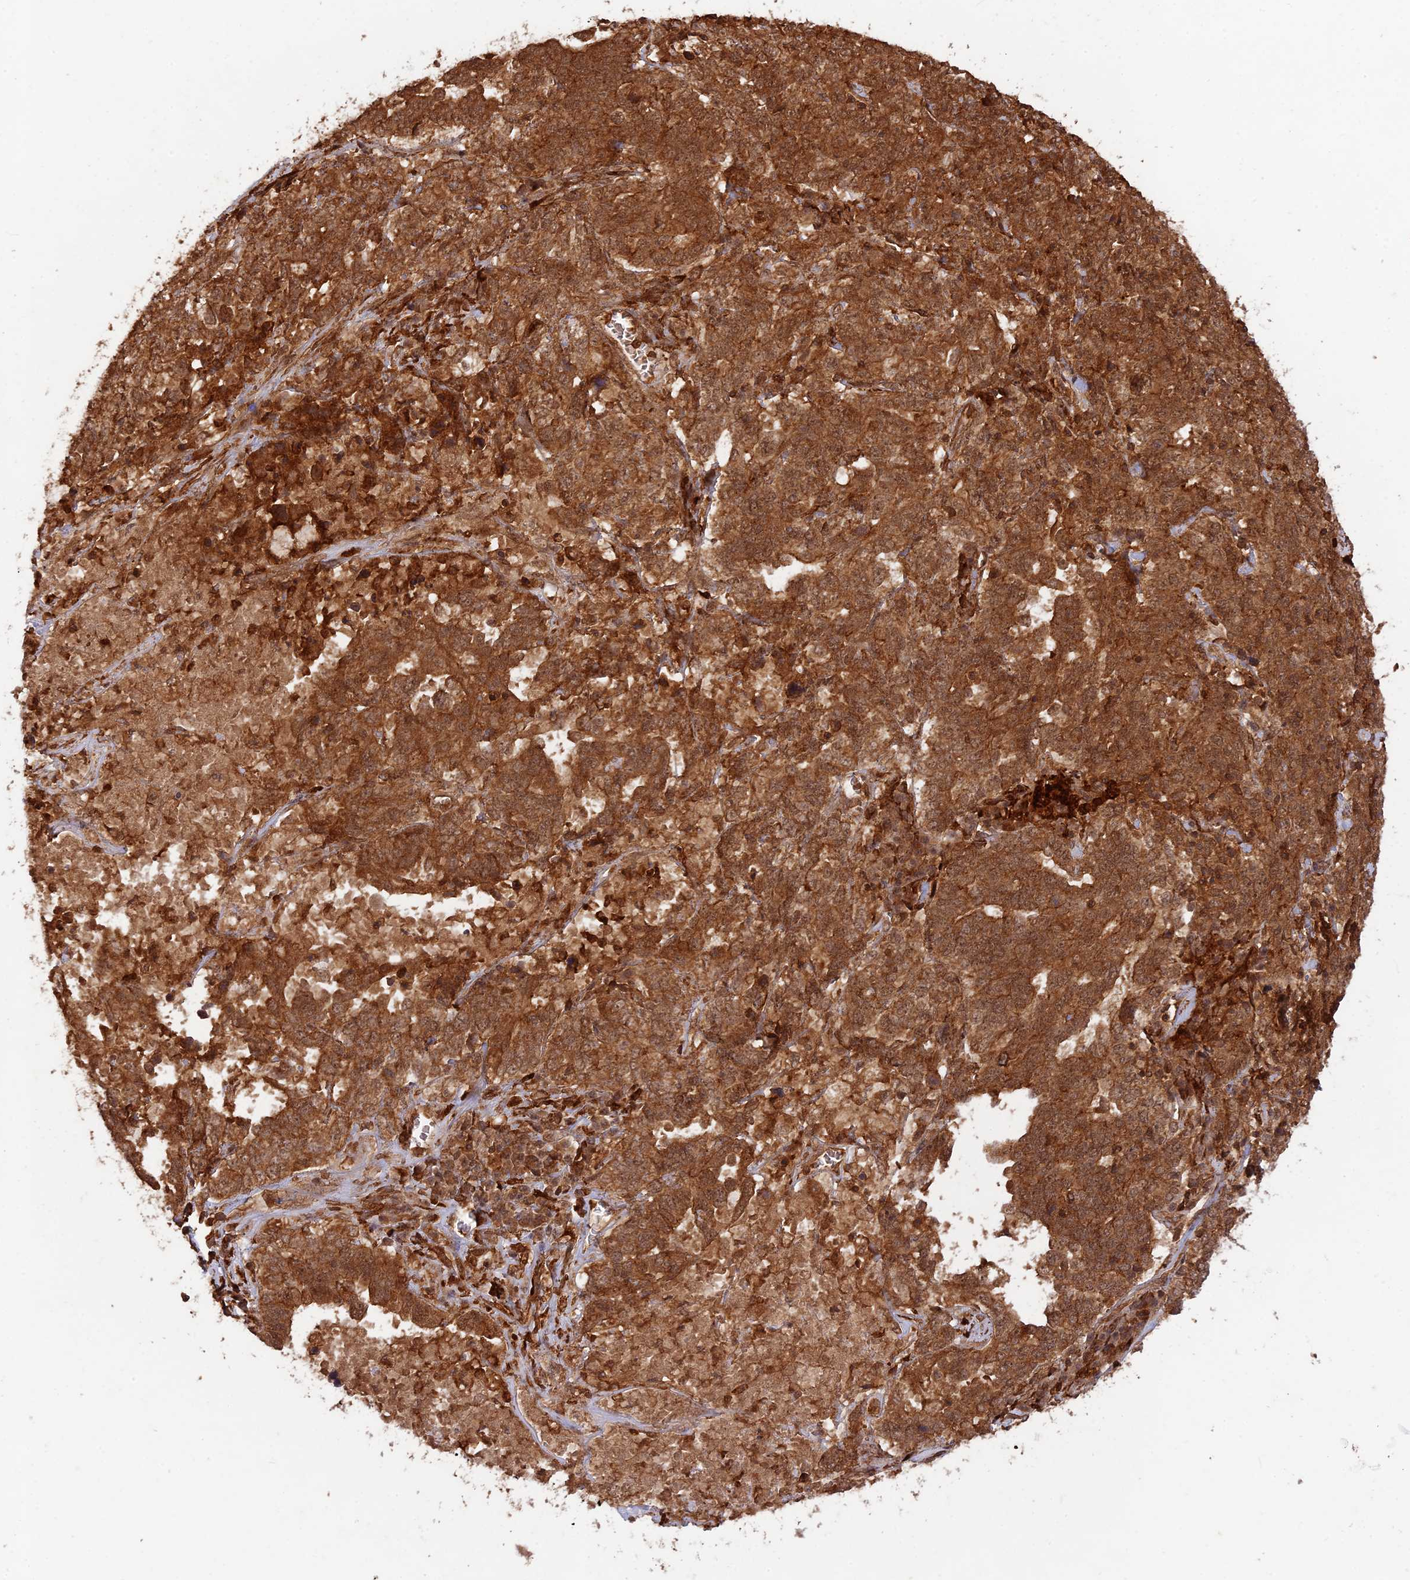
{"staining": {"intensity": "strong", "quantity": ">75%", "location": "cytoplasmic/membranous"}, "tissue": "ovarian cancer", "cell_type": "Tumor cells", "image_type": "cancer", "snomed": [{"axis": "morphology", "description": "Carcinoma, endometroid"}, {"axis": "topography", "description": "Ovary"}], "caption": "Immunohistochemistry staining of endometroid carcinoma (ovarian), which exhibits high levels of strong cytoplasmic/membranous staining in approximately >75% of tumor cells indicating strong cytoplasmic/membranous protein expression. The staining was performed using DAB (3,3'-diaminobenzidine) (brown) for protein detection and nuclei were counterstained in hematoxylin (blue).", "gene": "CCDC174", "patient": {"sex": "female", "age": 62}}